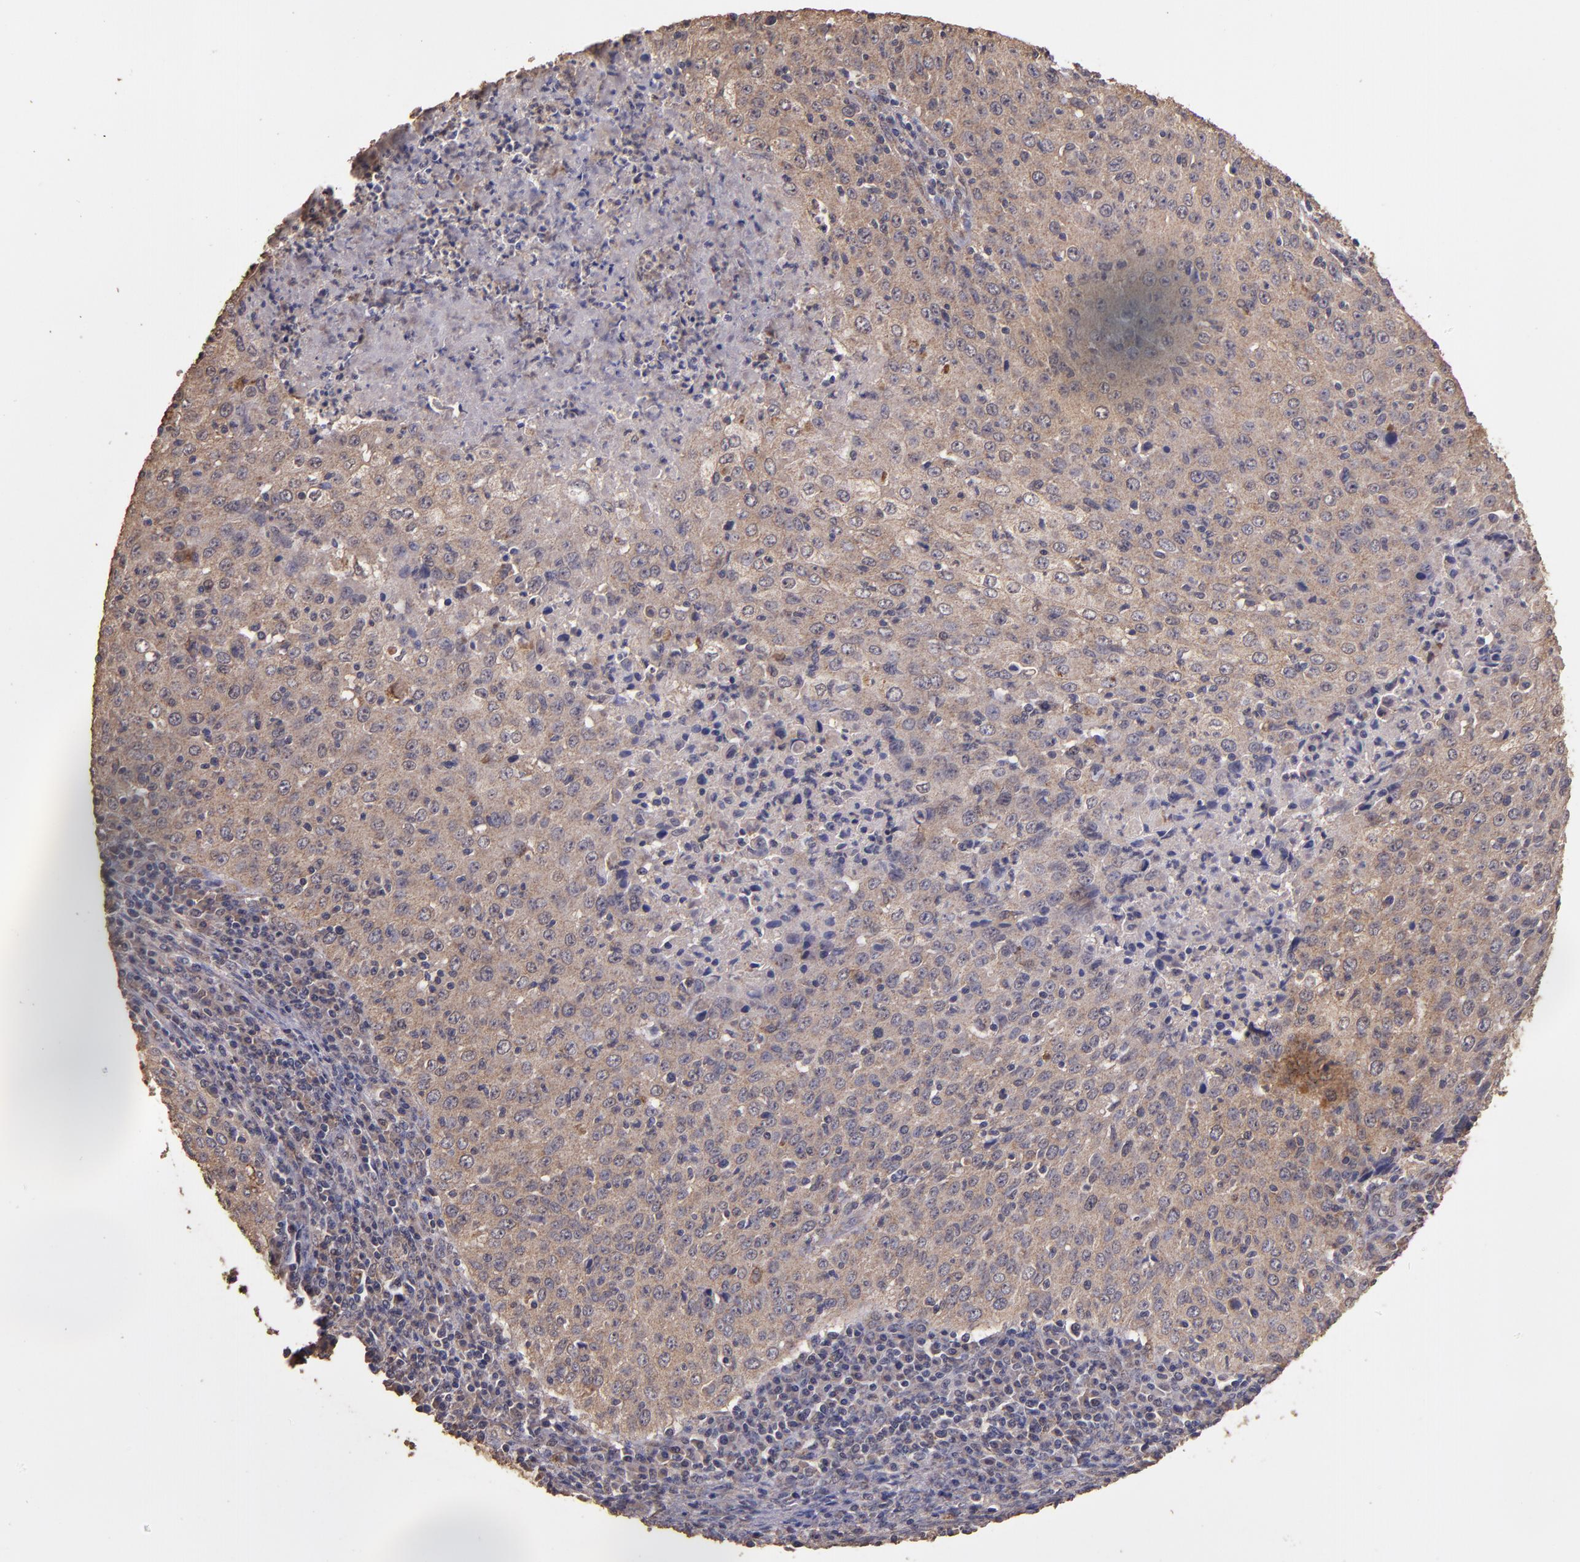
{"staining": {"intensity": "moderate", "quantity": ">75%", "location": "cytoplasmic/membranous"}, "tissue": "cervical cancer", "cell_type": "Tumor cells", "image_type": "cancer", "snomed": [{"axis": "morphology", "description": "Squamous cell carcinoma, NOS"}, {"axis": "topography", "description": "Cervix"}], "caption": "This is a micrograph of IHC staining of cervical cancer, which shows moderate positivity in the cytoplasmic/membranous of tumor cells.", "gene": "HECTD1", "patient": {"sex": "female", "age": 27}}